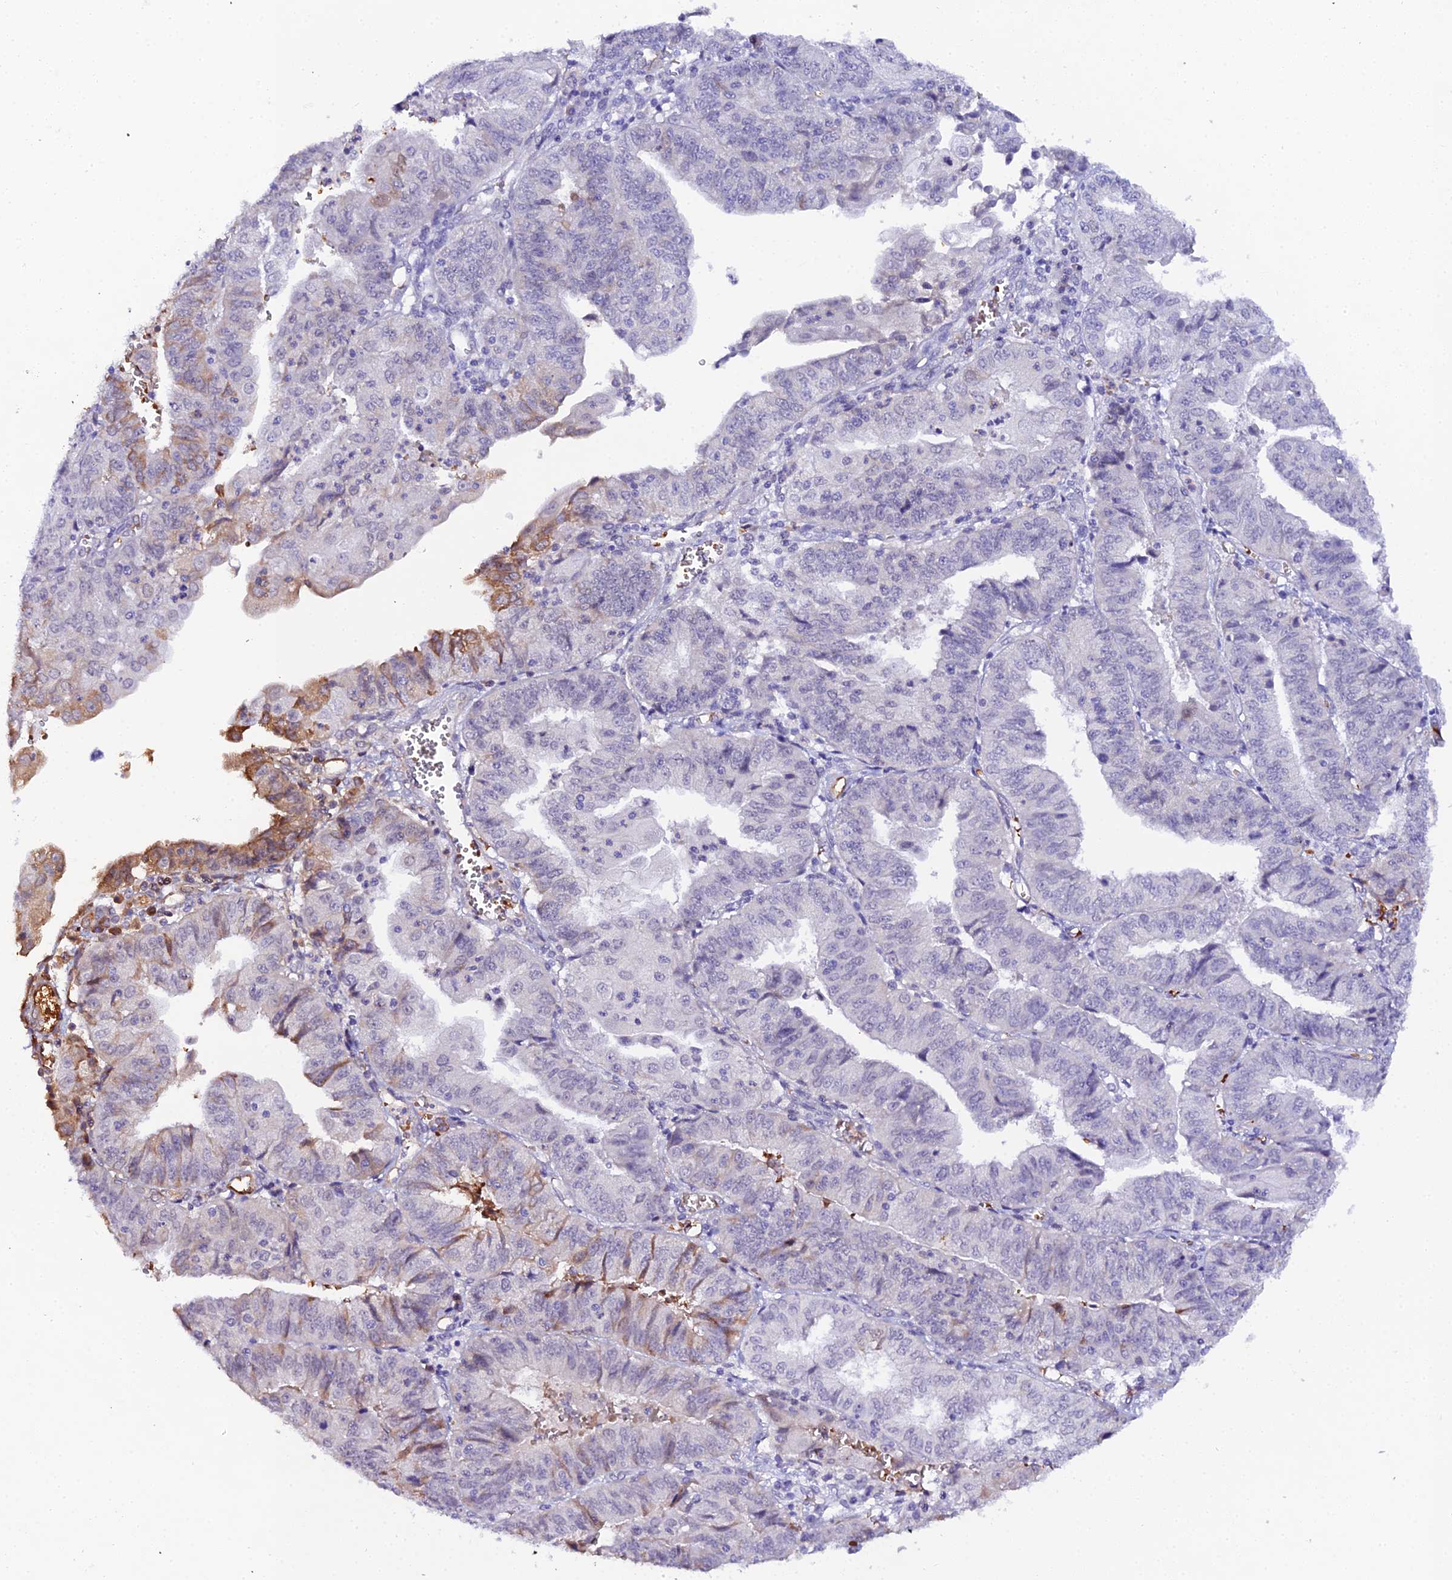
{"staining": {"intensity": "moderate", "quantity": "<25%", "location": "cytoplasmic/membranous"}, "tissue": "endometrial cancer", "cell_type": "Tumor cells", "image_type": "cancer", "snomed": [{"axis": "morphology", "description": "Adenocarcinoma, NOS"}, {"axis": "topography", "description": "Endometrium"}], "caption": "The micrograph reveals immunohistochemical staining of endometrial adenocarcinoma. There is moderate cytoplasmic/membranous expression is identified in approximately <25% of tumor cells.", "gene": "CFAP45", "patient": {"sex": "female", "age": 56}}